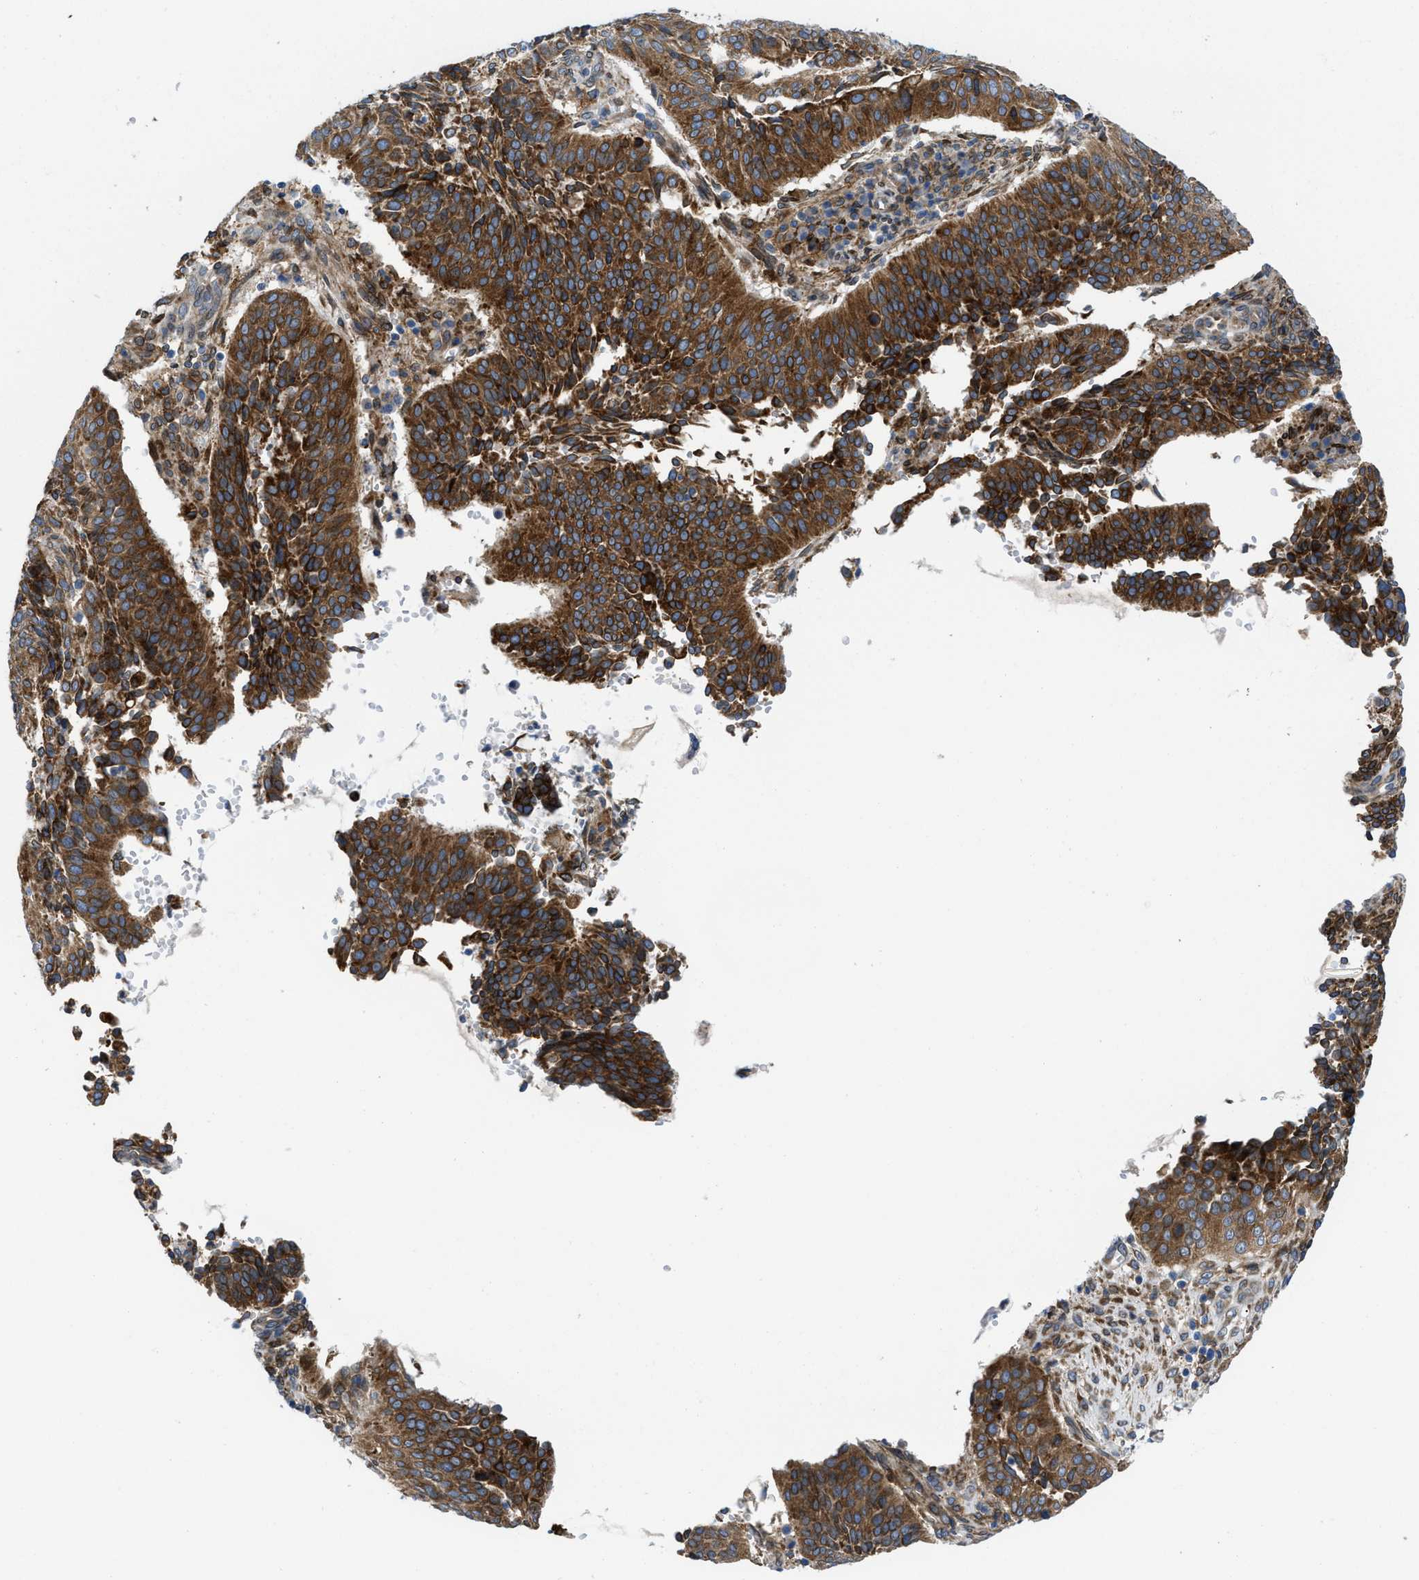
{"staining": {"intensity": "strong", "quantity": ">75%", "location": "cytoplasmic/membranous"}, "tissue": "cervical cancer", "cell_type": "Tumor cells", "image_type": "cancer", "snomed": [{"axis": "morphology", "description": "Normal tissue, NOS"}, {"axis": "morphology", "description": "Squamous cell carcinoma, NOS"}, {"axis": "topography", "description": "Cervix"}], "caption": "A high-resolution photomicrograph shows IHC staining of cervical cancer, which reveals strong cytoplasmic/membranous positivity in approximately >75% of tumor cells.", "gene": "ERLIN2", "patient": {"sex": "female", "age": 39}}